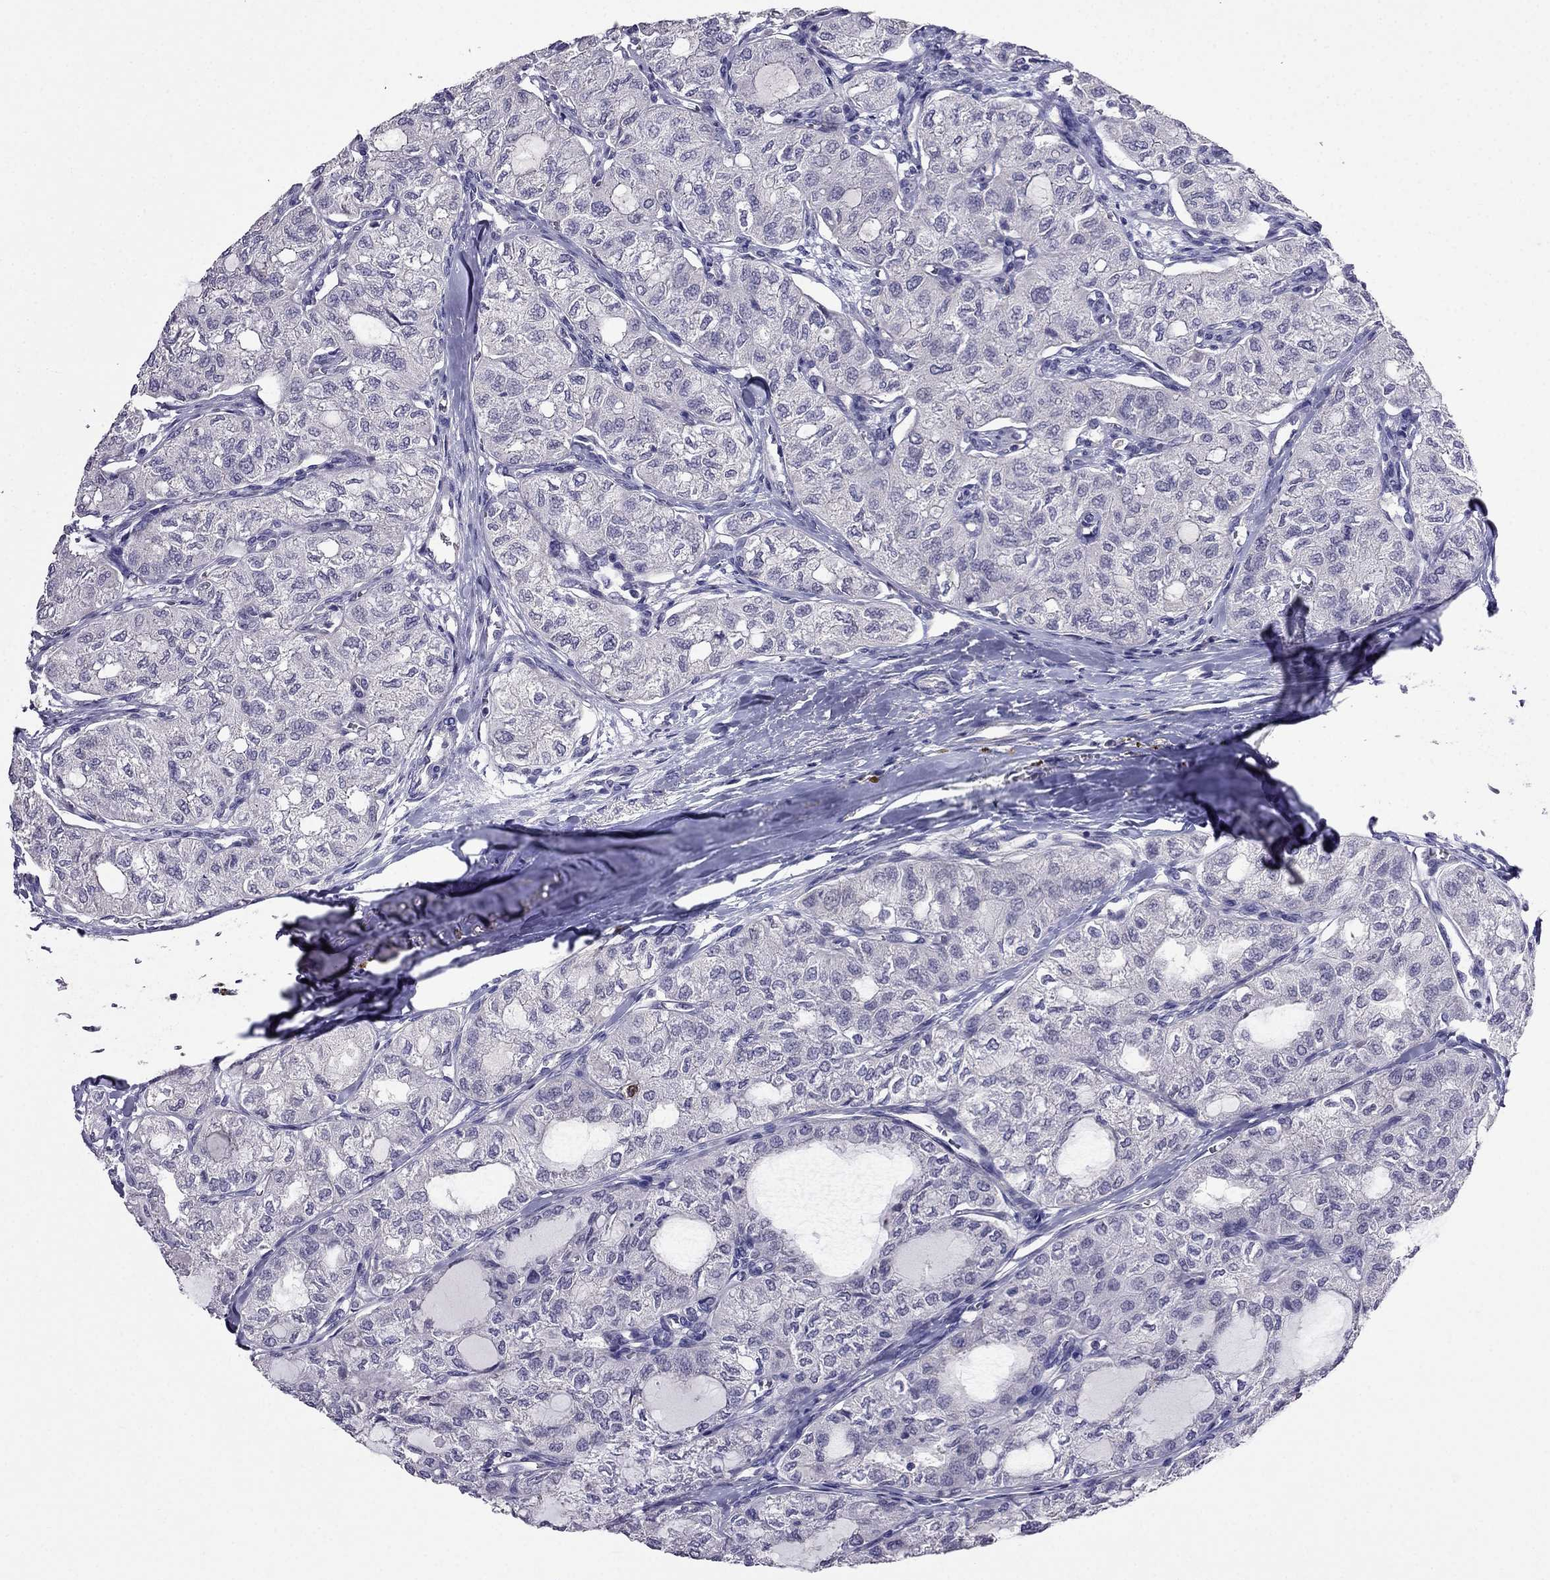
{"staining": {"intensity": "negative", "quantity": "none", "location": "none"}, "tissue": "thyroid cancer", "cell_type": "Tumor cells", "image_type": "cancer", "snomed": [{"axis": "morphology", "description": "Follicular adenoma carcinoma, NOS"}, {"axis": "topography", "description": "Thyroid gland"}], "caption": "DAB immunohistochemical staining of follicular adenoma carcinoma (thyroid) demonstrates no significant positivity in tumor cells. The staining is performed using DAB (3,3'-diaminobenzidine) brown chromogen with nuclei counter-stained in using hematoxylin.", "gene": "AQP9", "patient": {"sex": "male", "age": 75}}